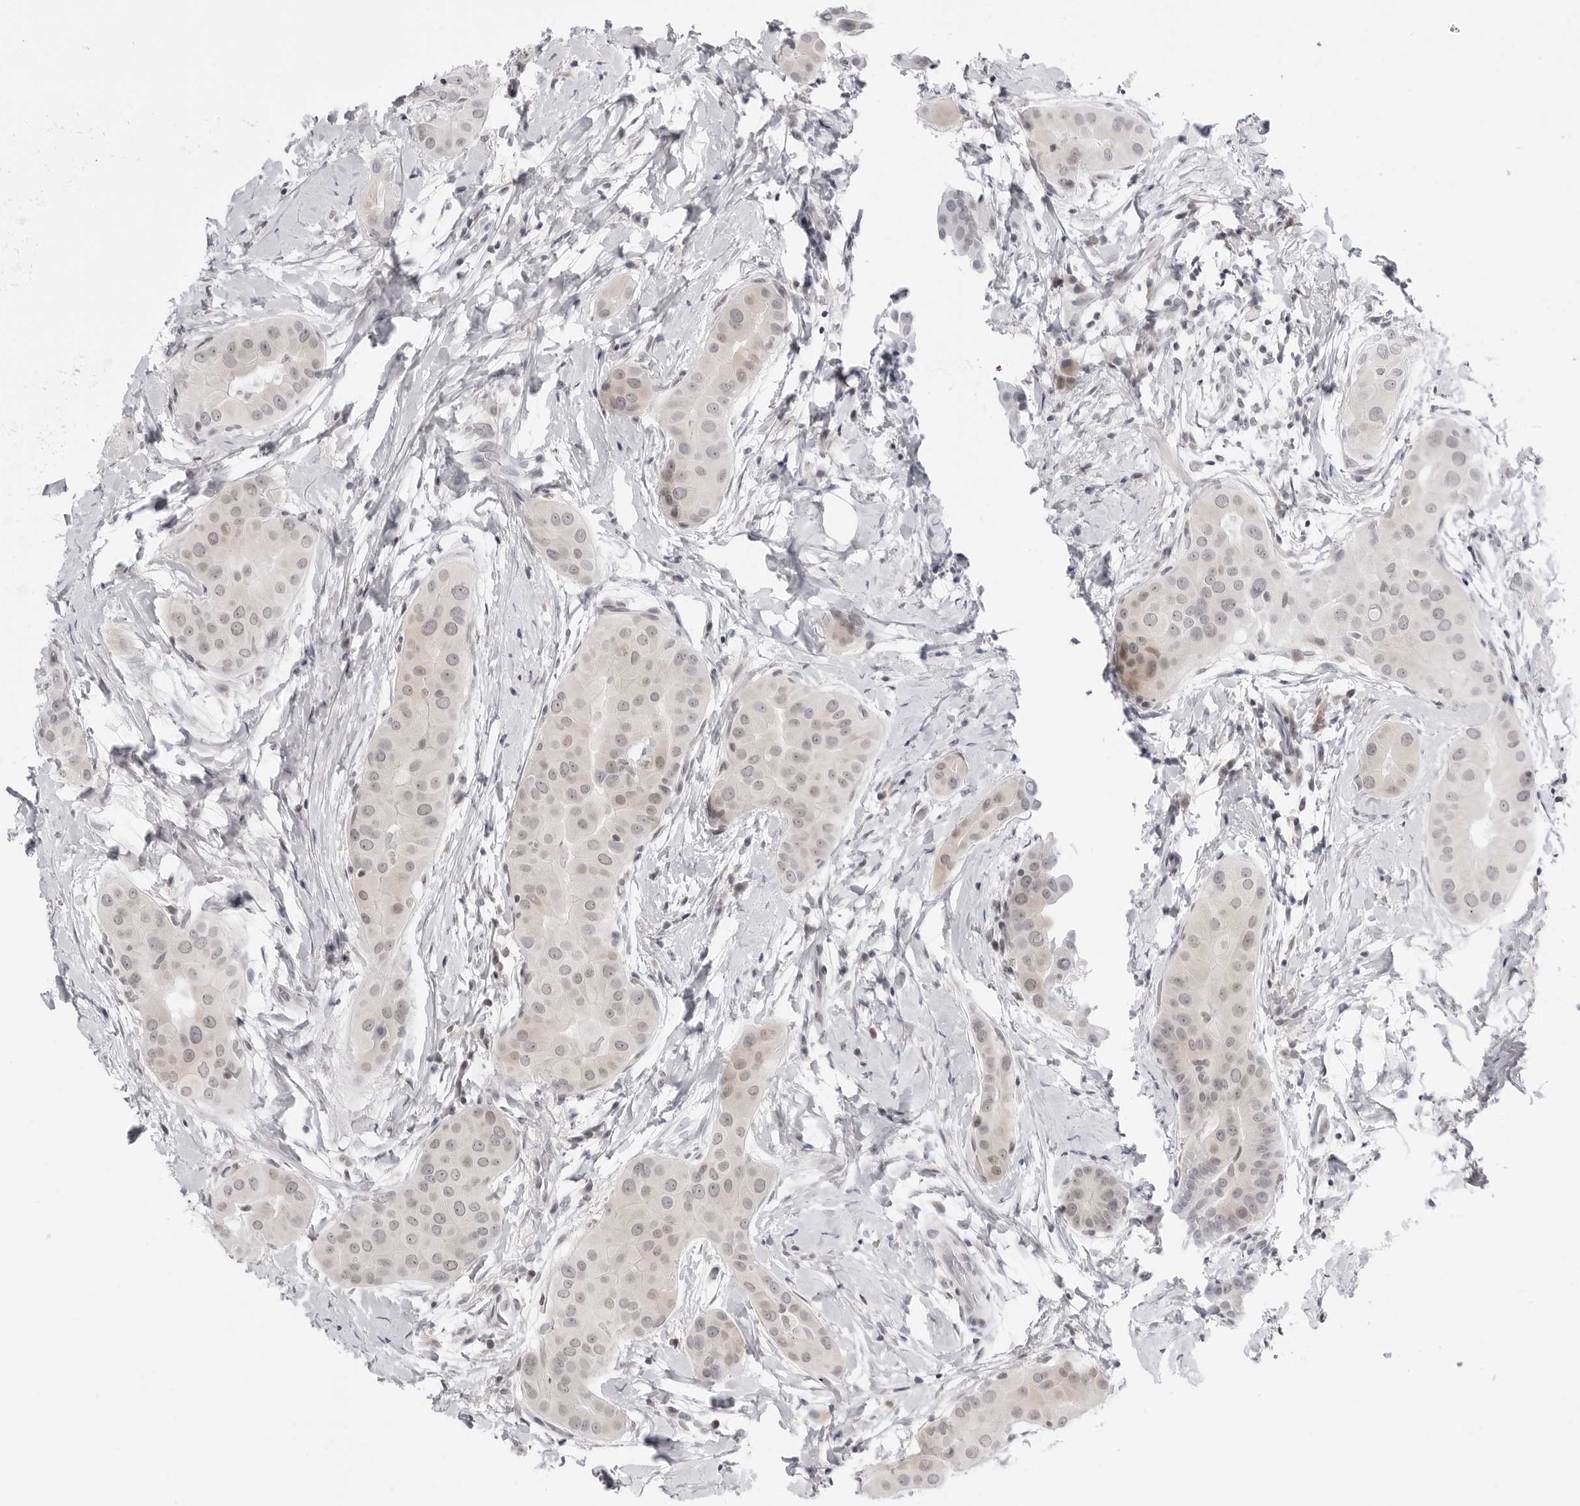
{"staining": {"intensity": "weak", "quantity": "<25%", "location": "cytoplasmic/membranous"}, "tissue": "thyroid cancer", "cell_type": "Tumor cells", "image_type": "cancer", "snomed": [{"axis": "morphology", "description": "Papillary adenocarcinoma, NOS"}, {"axis": "topography", "description": "Thyroid gland"}], "caption": "DAB immunohistochemical staining of thyroid cancer (papillary adenocarcinoma) displays no significant positivity in tumor cells.", "gene": "PPP2R5C", "patient": {"sex": "male", "age": 33}}